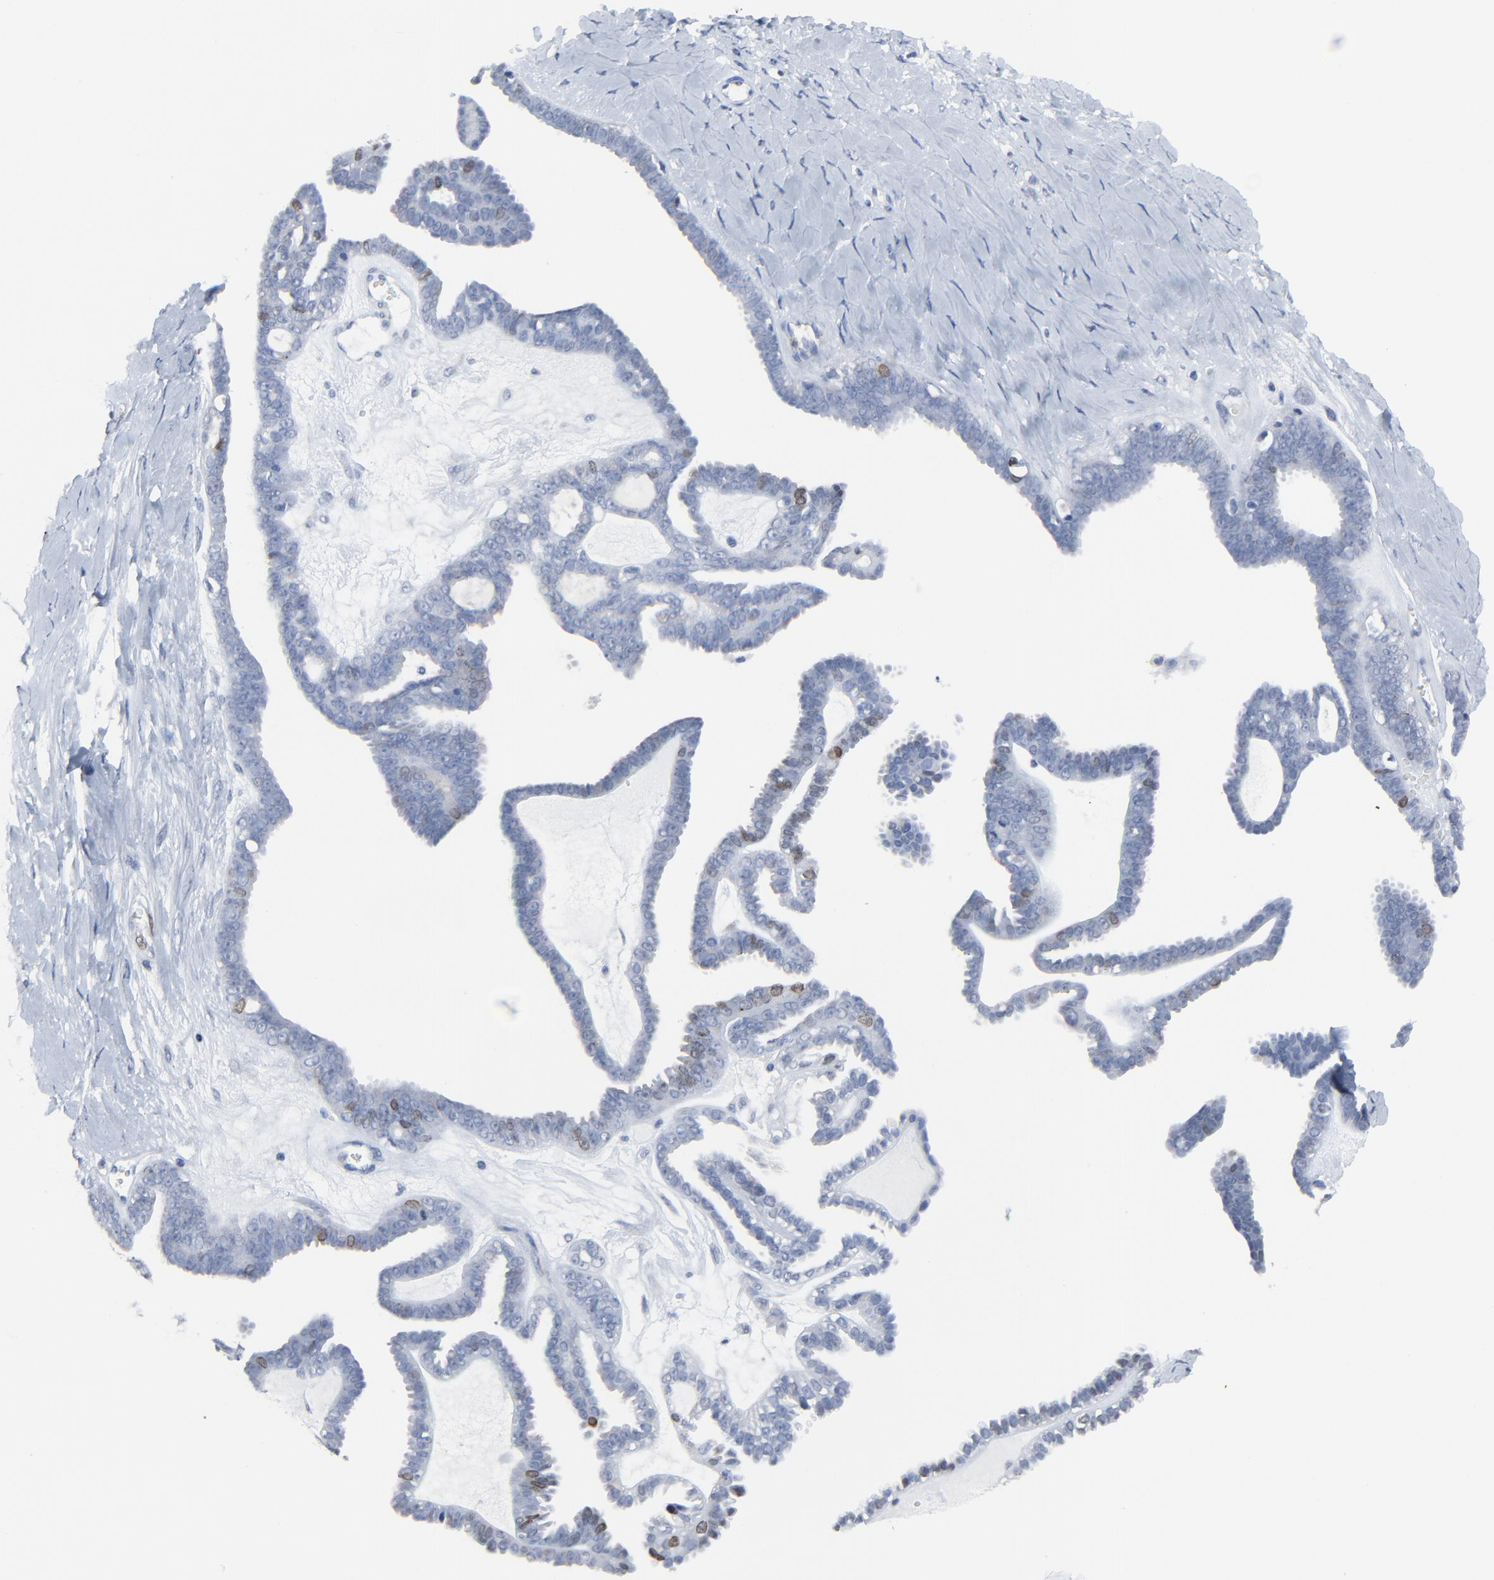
{"staining": {"intensity": "negative", "quantity": "none", "location": "none"}, "tissue": "ovarian cancer", "cell_type": "Tumor cells", "image_type": "cancer", "snomed": [{"axis": "morphology", "description": "Cystadenocarcinoma, serous, NOS"}, {"axis": "topography", "description": "Ovary"}], "caption": "An immunohistochemistry image of ovarian cancer (serous cystadenocarcinoma) is shown. There is no staining in tumor cells of ovarian cancer (serous cystadenocarcinoma). (DAB IHC visualized using brightfield microscopy, high magnification).", "gene": "BIRC3", "patient": {"sex": "female", "age": 71}}